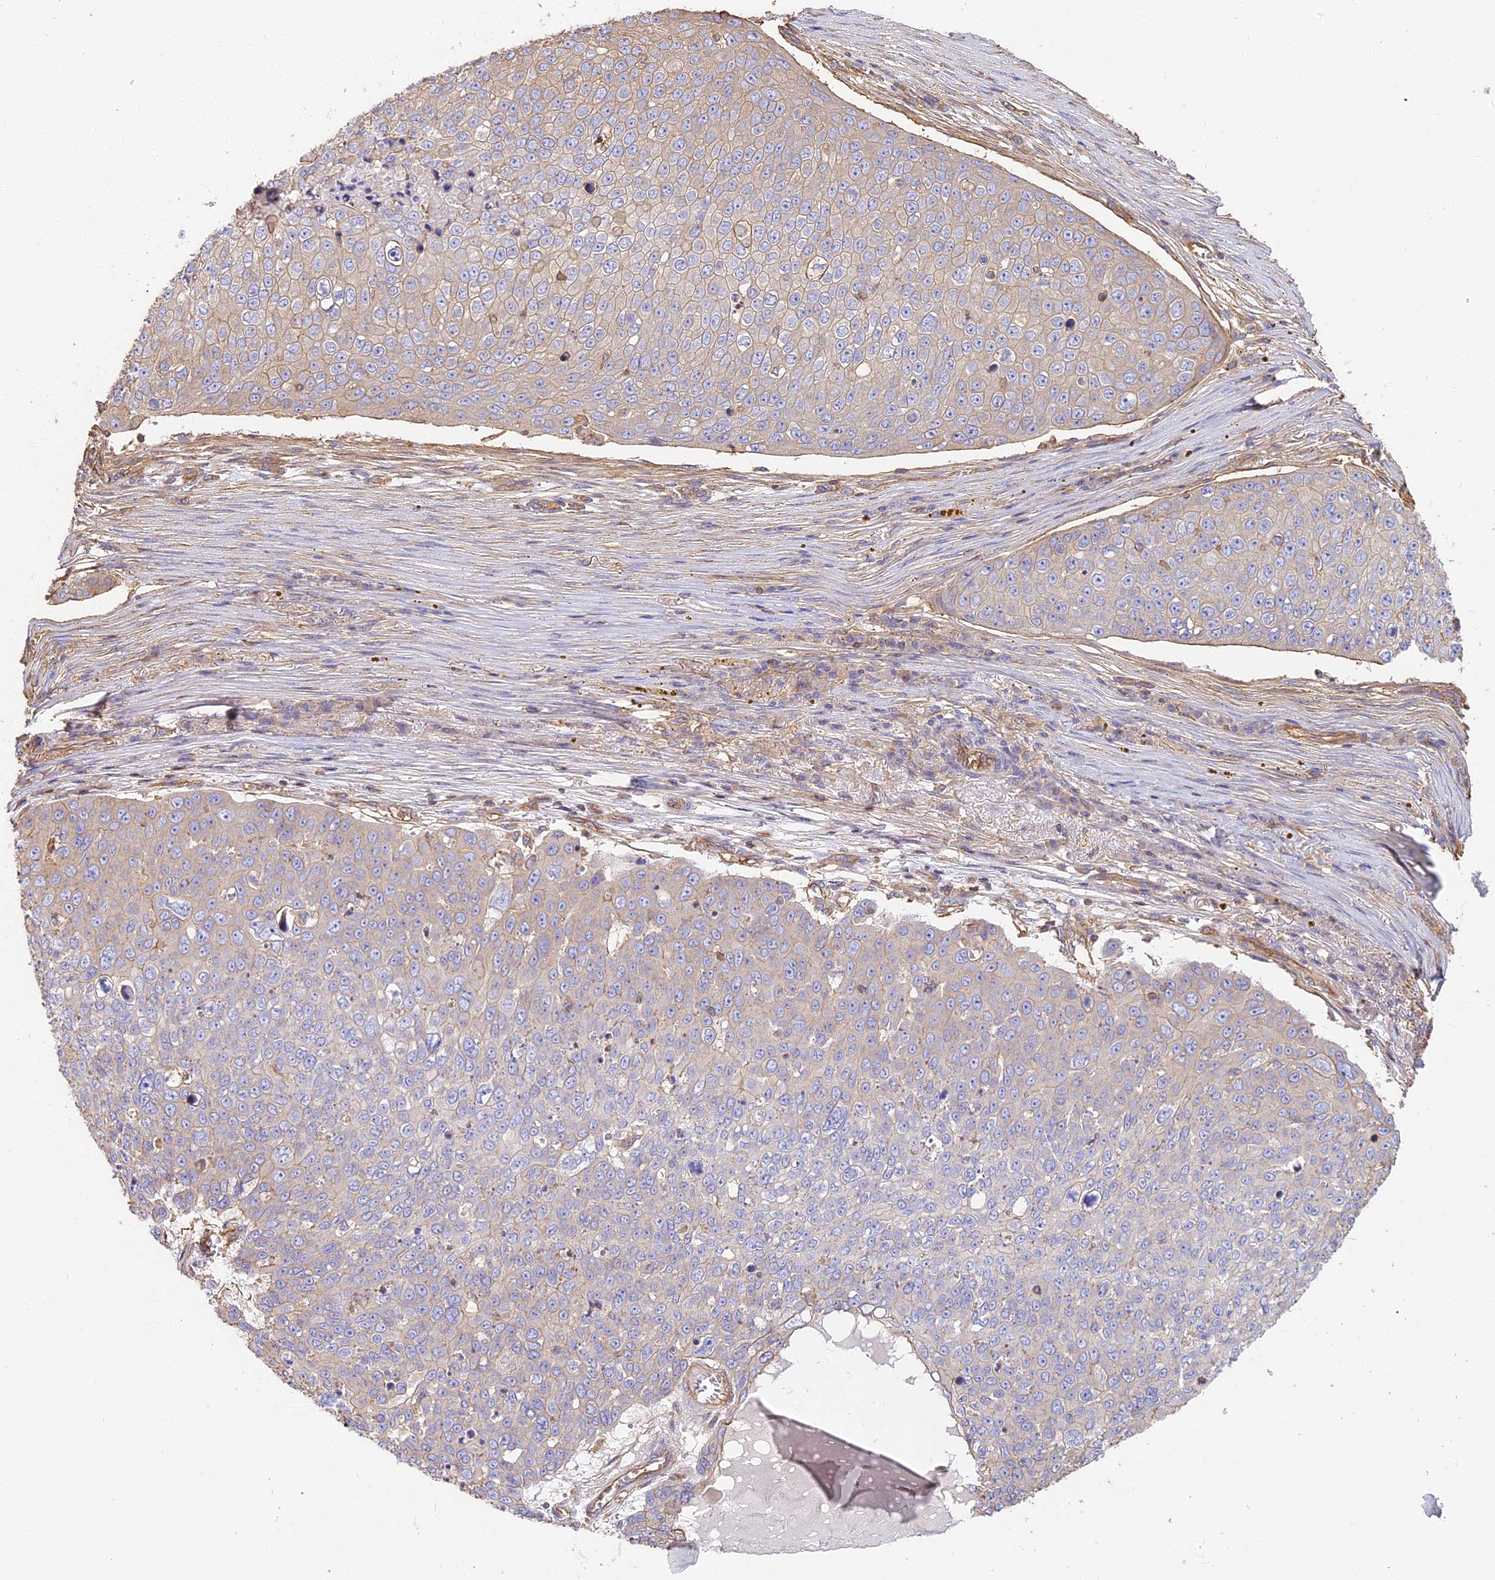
{"staining": {"intensity": "weak", "quantity": "<25%", "location": "cytoplasmic/membranous"}, "tissue": "skin cancer", "cell_type": "Tumor cells", "image_type": "cancer", "snomed": [{"axis": "morphology", "description": "Squamous cell carcinoma, NOS"}, {"axis": "topography", "description": "Skin"}], "caption": "DAB immunohistochemical staining of human squamous cell carcinoma (skin) reveals no significant staining in tumor cells. (DAB (3,3'-diaminobenzidine) IHC visualized using brightfield microscopy, high magnification).", "gene": "VPS18", "patient": {"sex": "male", "age": 71}}